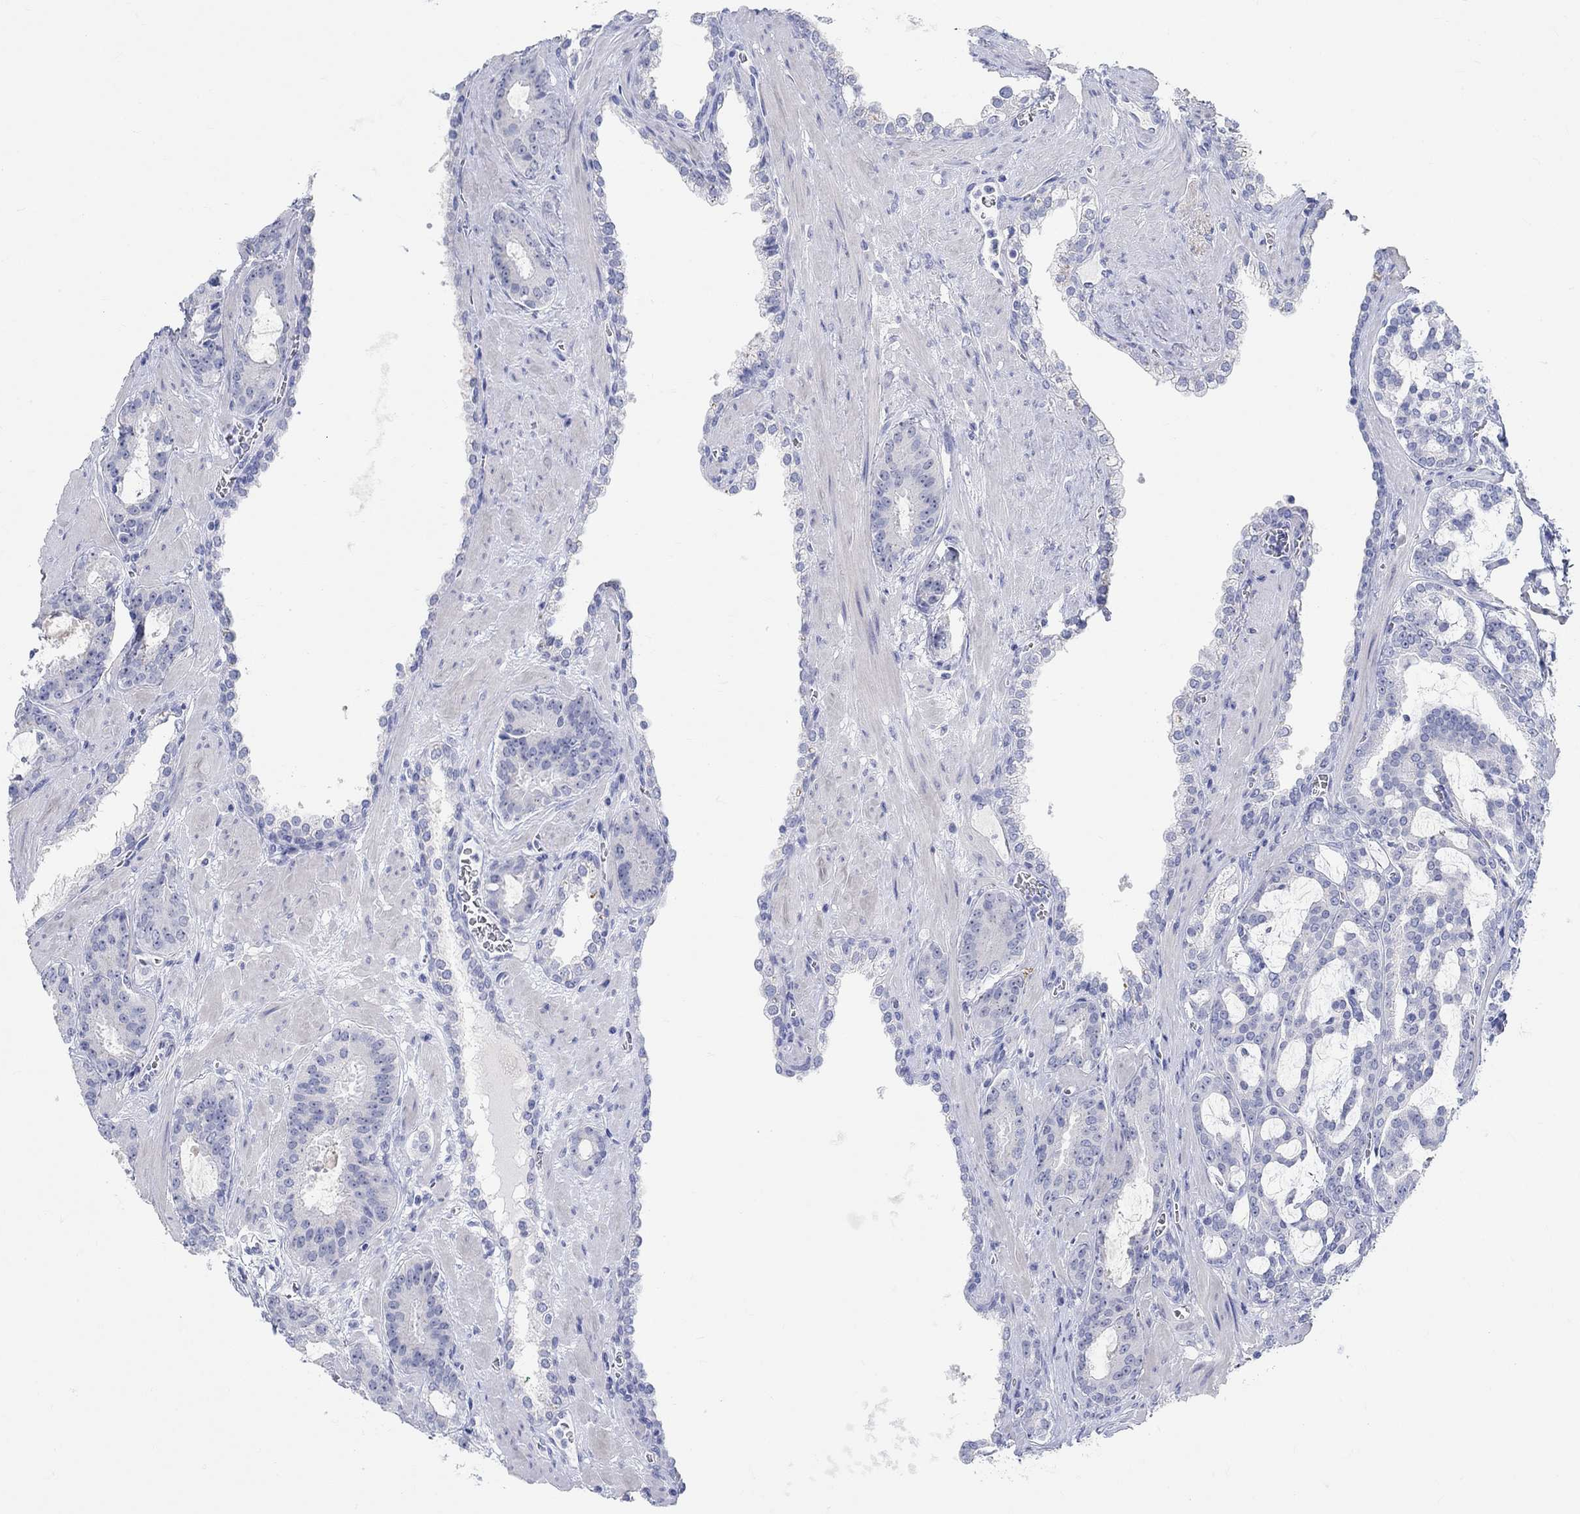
{"staining": {"intensity": "negative", "quantity": "none", "location": "none"}, "tissue": "prostate cancer", "cell_type": "Tumor cells", "image_type": "cancer", "snomed": [{"axis": "morphology", "description": "Adenocarcinoma, NOS"}, {"axis": "topography", "description": "Prostate"}], "caption": "An immunohistochemistry (IHC) image of adenocarcinoma (prostate) is shown. There is no staining in tumor cells of adenocarcinoma (prostate).", "gene": "GRIA3", "patient": {"sex": "male", "age": 67}}